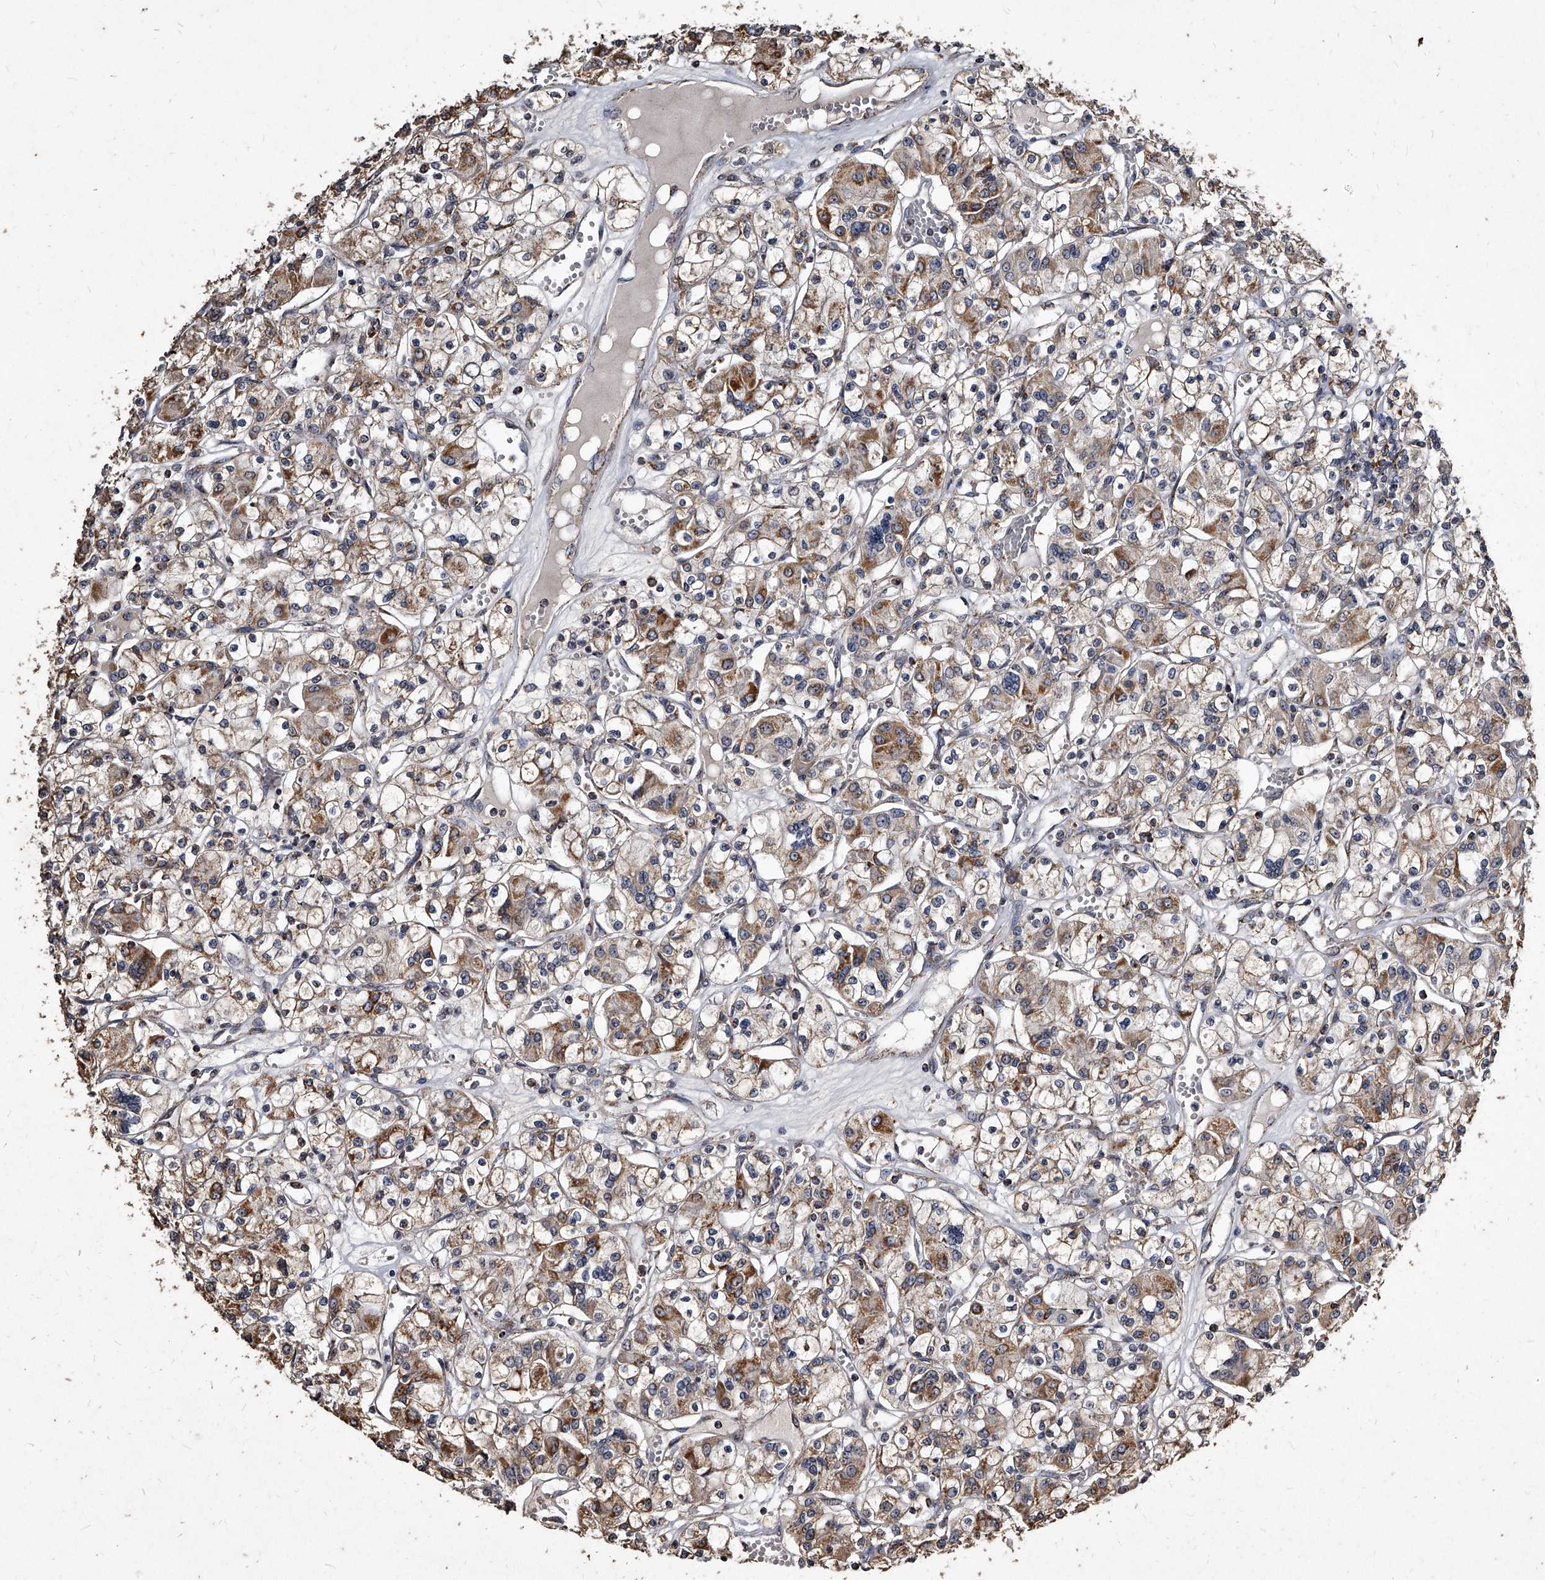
{"staining": {"intensity": "moderate", "quantity": ">75%", "location": "cytoplasmic/membranous"}, "tissue": "renal cancer", "cell_type": "Tumor cells", "image_type": "cancer", "snomed": [{"axis": "morphology", "description": "Adenocarcinoma, NOS"}, {"axis": "topography", "description": "Kidney"}], "caption": "Moderate cytoplasmic/membranous protein staining is appreciated in about >75% of tumor cells in renal cancer (adenocarcinoma). Using DAB (3,3'-diaminobenzidine) (brown) and hematoxylin (blue) stains, captured at high magnification using brightfield microscopy.", "gene": "GPR183", "patient": {"sex": "female", "age": 59}}